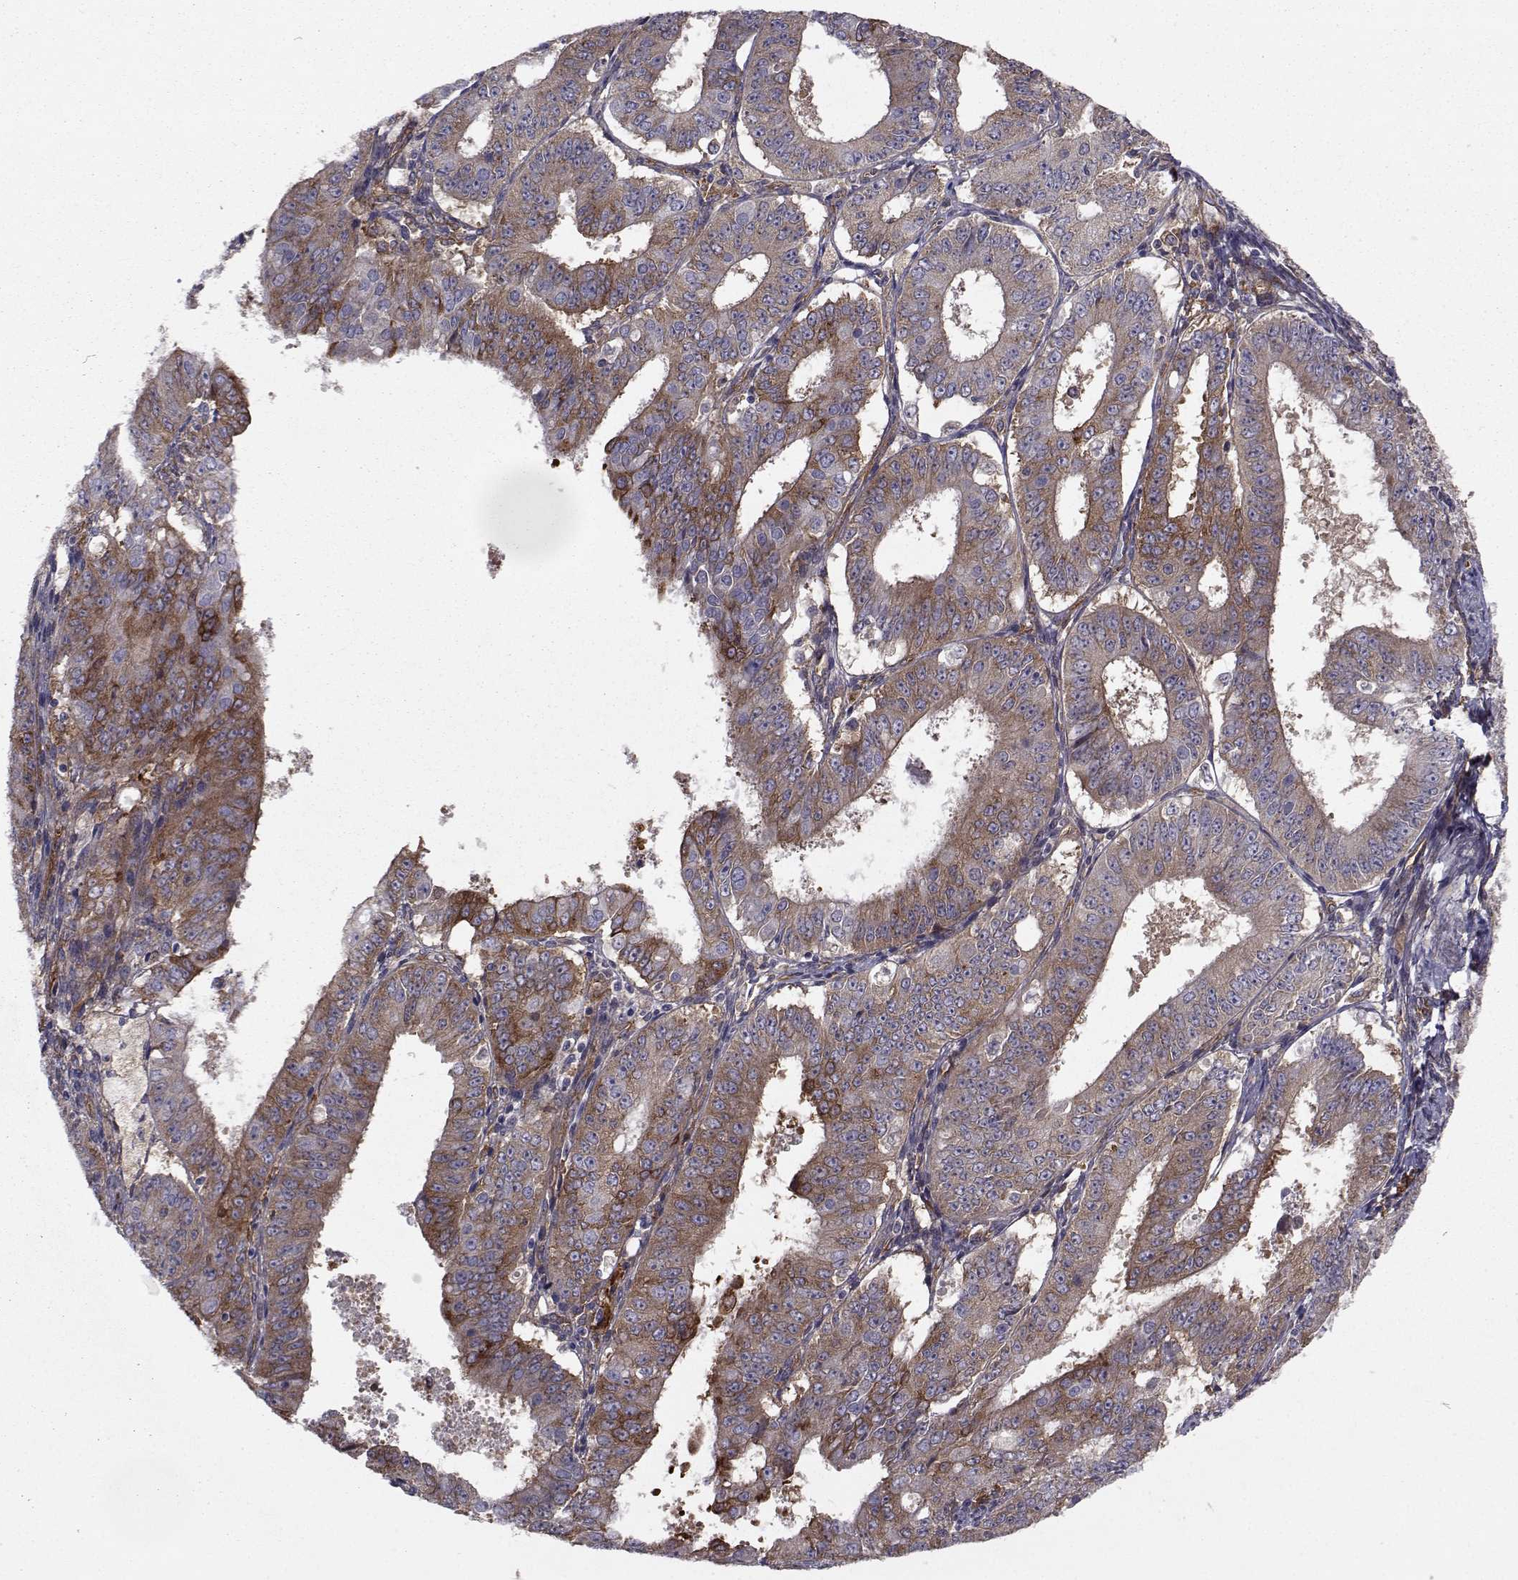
{"staining": {"intensity": "moderate", "quantity": "25%-75%", "location": "cytoplasmic/membranous"}, "tissue": "ovarian cancer", "cell_type": "Tumor cells", "image_type": "cancer", "snomed": [{"axis": "morphology", "description": "Carcinoma, endometroid"}, {"axis": "topography", "description": "Ovary"}], "caption": "This is a micrograph of immunohistochemistry (IHC) staining of endometroid carcinoma (ovarian), which shows moderate positivity in the cytoplasmic/membranous of tumor cells.", "gene": "TRIP10", "patient": {"sex": "female", "age": 42}}